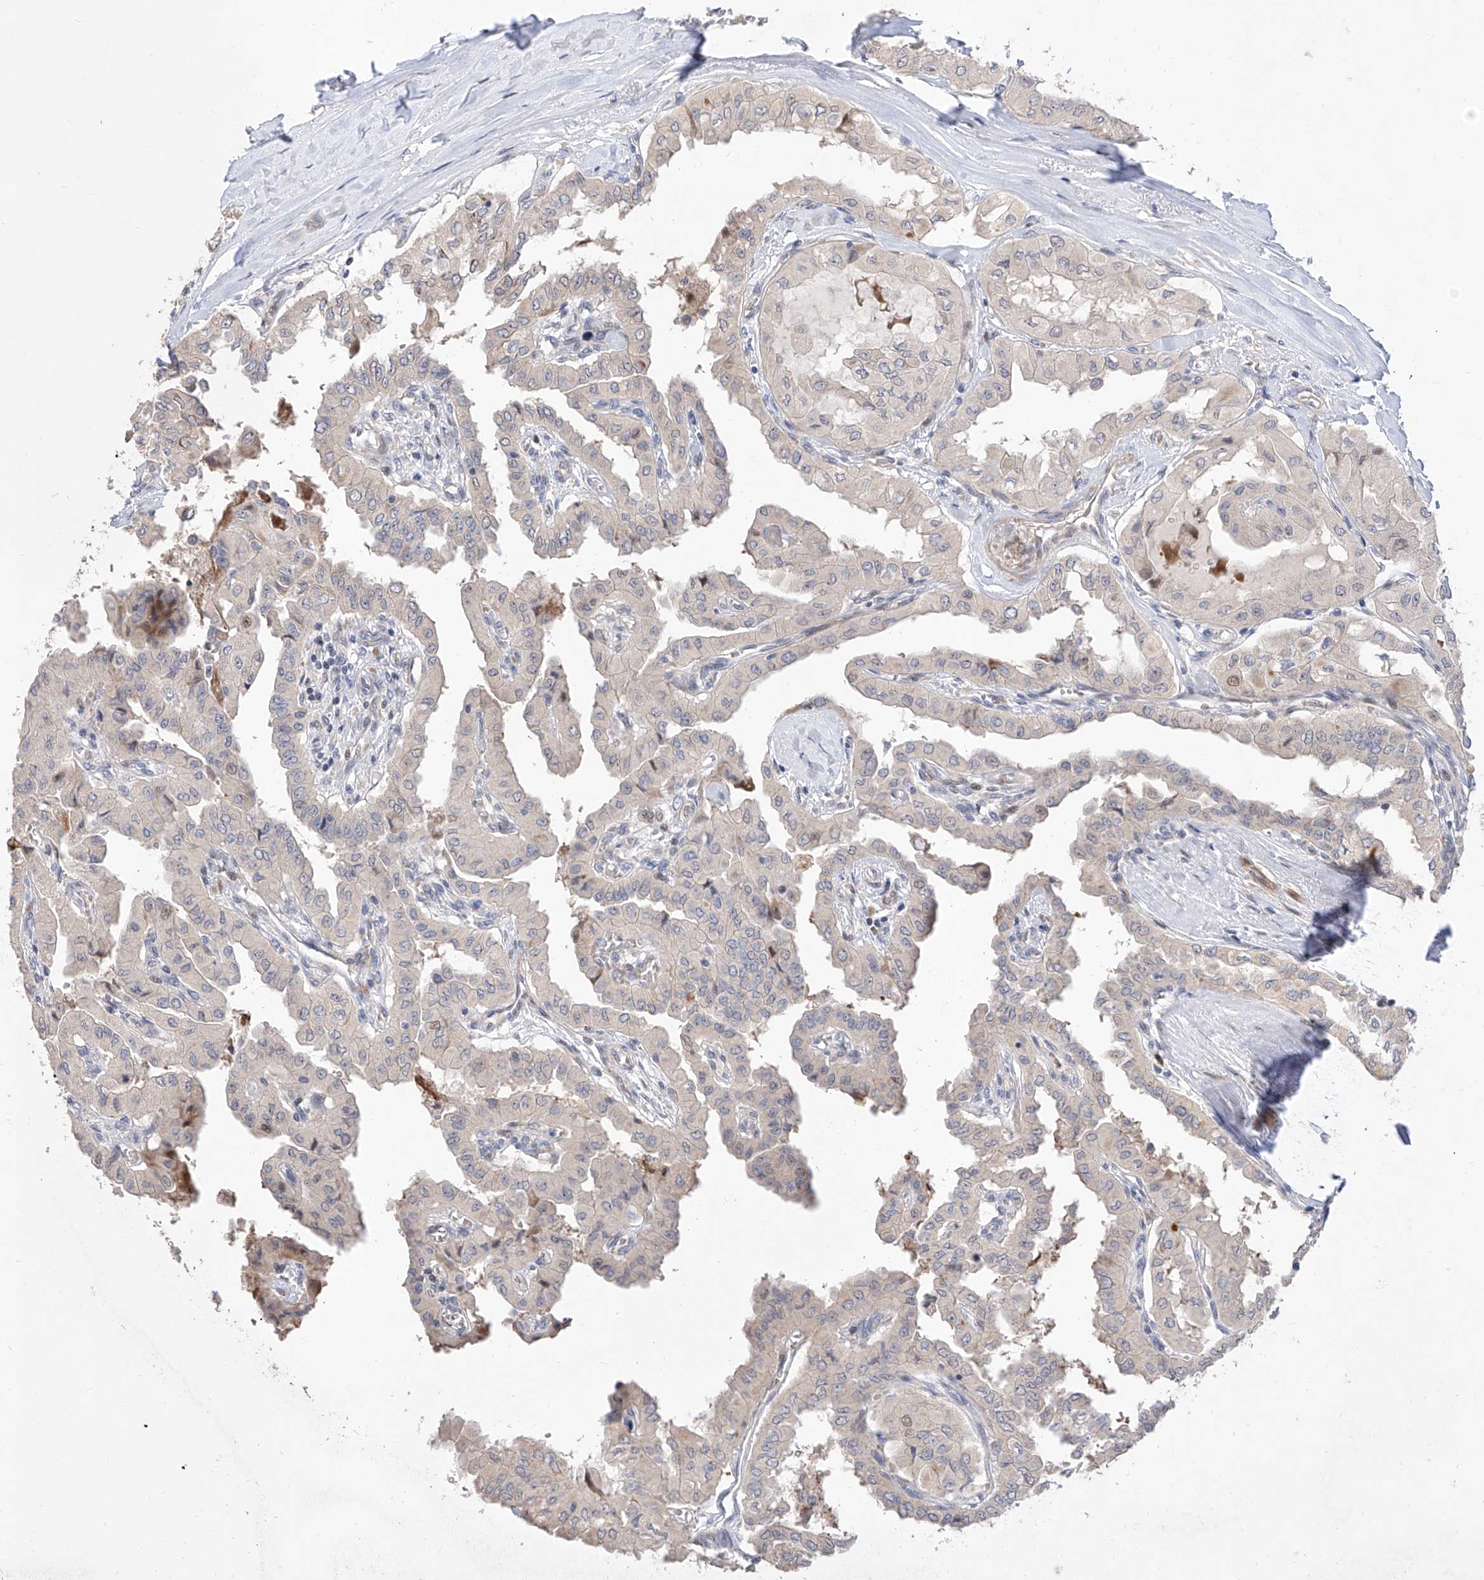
{"staining": {"intensity": "negative", "quantity": "none", "location": "none"}, "tissue": "thyroid cancer", "cell_type": "Tumor cells", "image_type": "cancer", "snomed": [{"axis": "morphology", "description": "Papillary adenocarcinoma, NOS"}, {"axis": "topography", "description": "Thyroid gland"}], "caption": "Immunohistochemistry (IHC) image of human thyroid cancer stained for a protein (brown), which reveals no staining in tumor cells.", "gene": "FUCA2", "patient": {"sex": "female", "age": 59}}